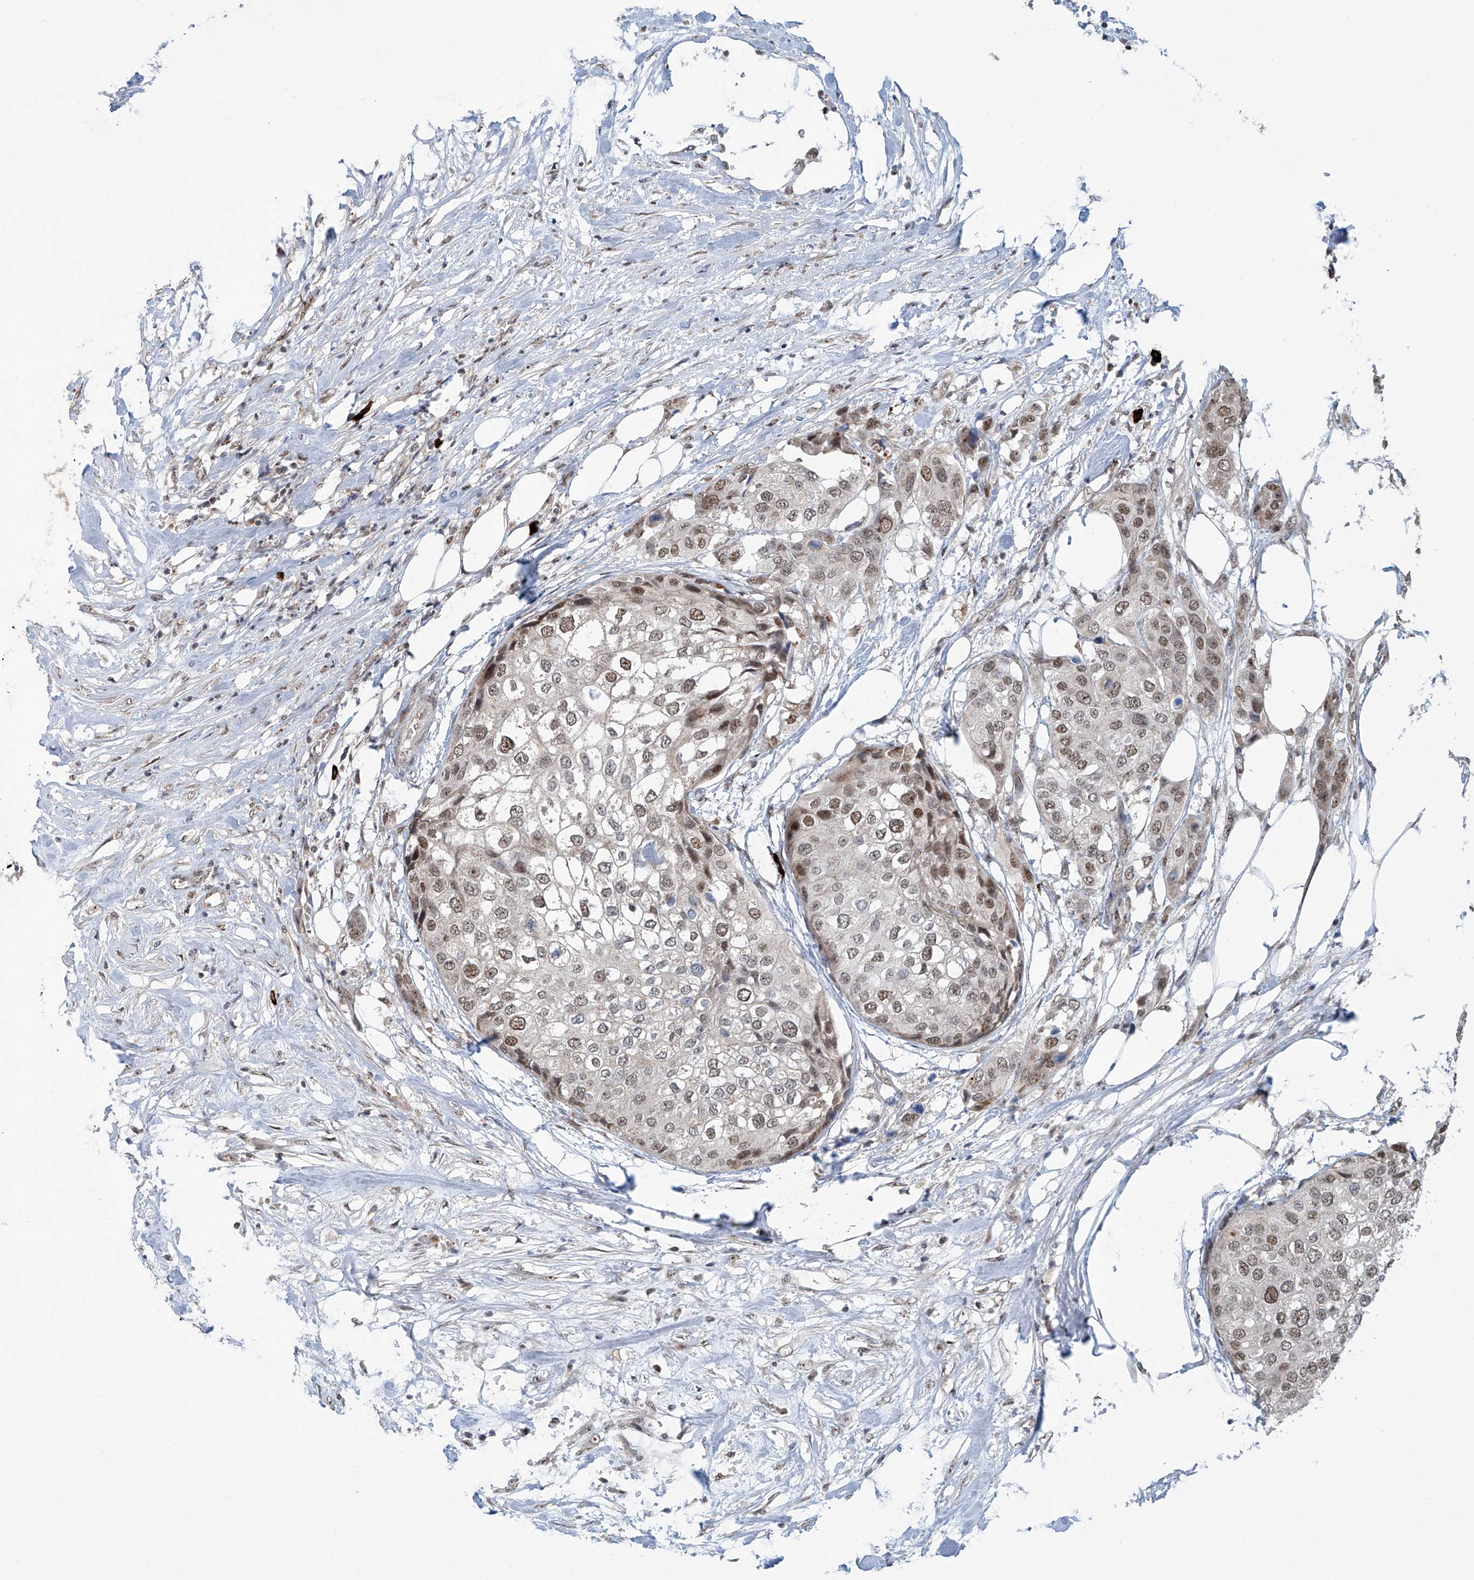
{"staining": {"intensity": "moderate", "quantity": ">75%", "location": "nuclear"}, "tissue": "urothelial cancer", "cell_type": "Tumor cells", "image_type": "cancer", "snomed": [{"axis": "morphology", "description": "Urothelial carcinoma, High grade"}, {"axis": "topography", "description": "Urinary bladder"}], "caption": "Immunohistochemical staining of human high-grade urothelial carcinoma displays medium levels of moderate nuclear expression in about >75% of tumor cells.", "gene": "SDE2", "patient": {"sex": "male", "age": 64}}